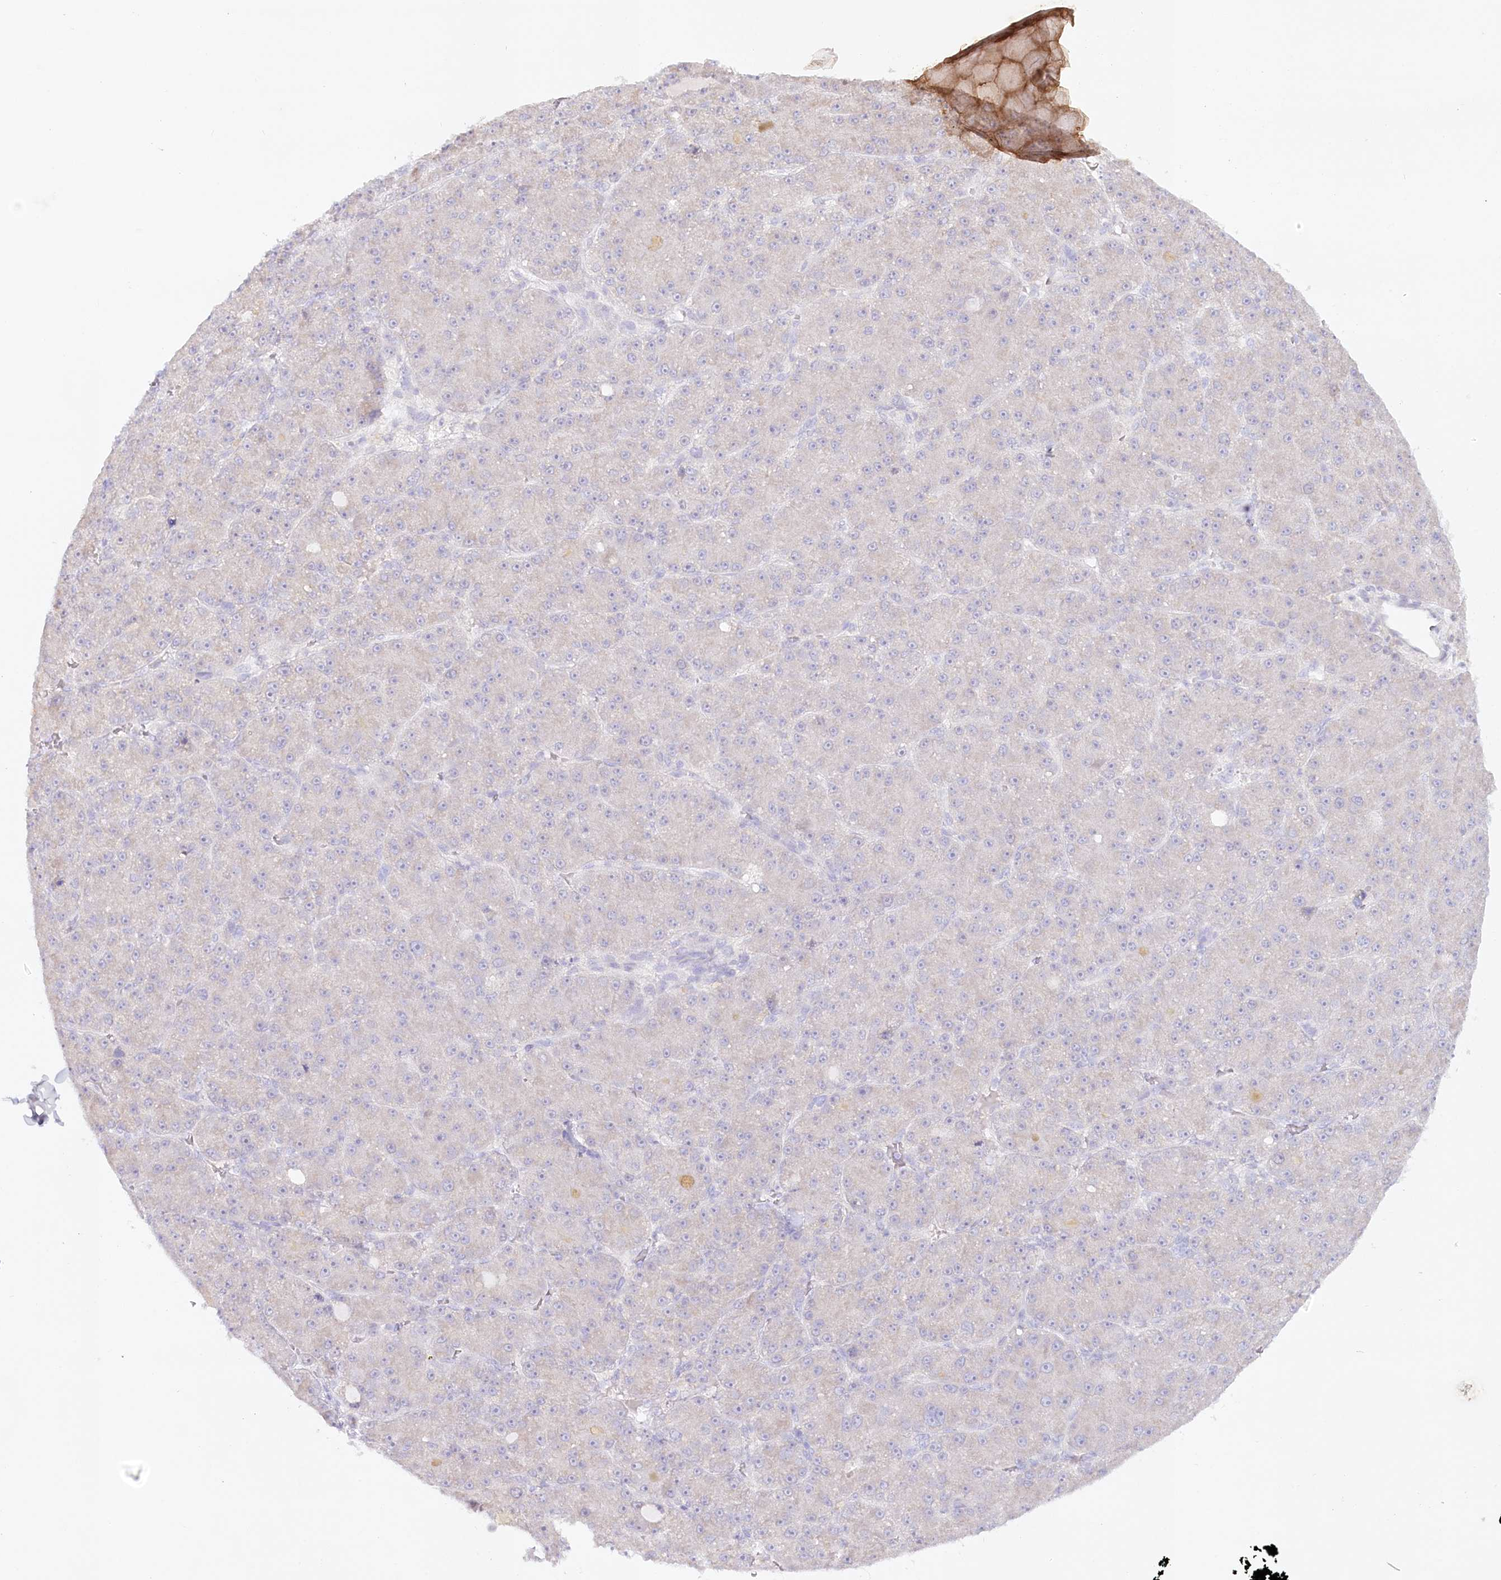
{"staining": {"intensity": "negative", "quantity": "none", "location": "none"}, "tissue": "liver cancer", "cell_type": "Tumor cells", "image_type": "cancer", "snomed": [{"axis": "morphology", "description": "Carcinoma, Hepatocellular, NOS"}, {"axis": "topography", "description": "Liver"}], "caption": "This is a micrograph of immunohistochemistry (IHC) staining of liver cancer (hepatocellular carcinoma), which shows no staining in tumor cells.", "gene": "PSAPL1", "patient": {"sex": "male", "age": 67}}